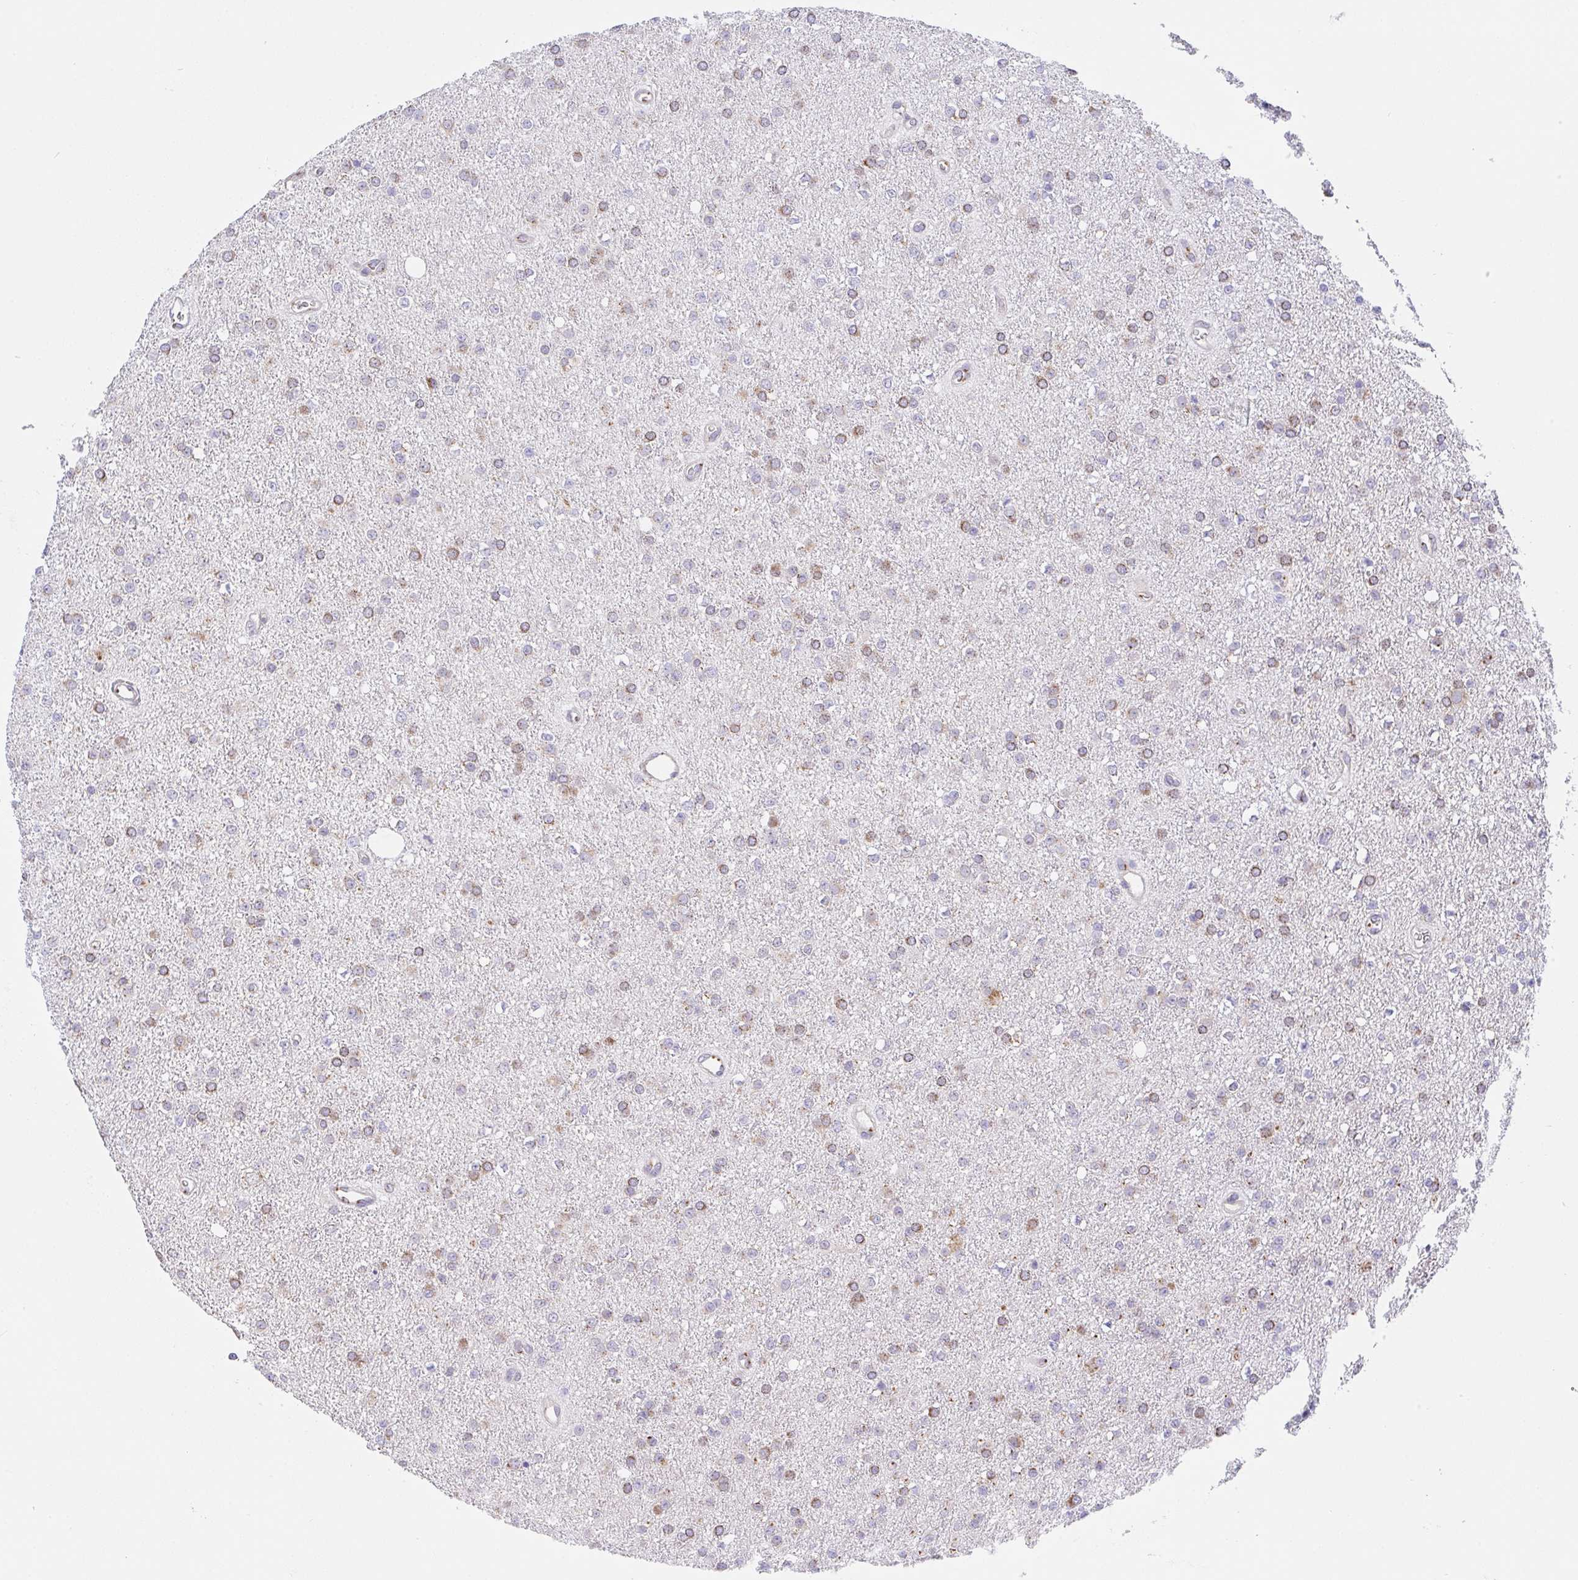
{"staining": {"intensity": "moderate", "quantity": "25%-75%", "location": "cytoplasmic/membranous"}, "tissue": "glioma", "cell_type": "Tumor cells", "image_type": "cancer", "snomed": [{"axis": "morphology", "description": "Glioma, malignant, Low grade"}, {"axis": "topography", "description": "Brain"}], "caption": "Glioma stained for a protein (brown) displays moderate cytoplasmic/membranous positive expression in about 25%-75% of tumor cells.", "gene": "PROSER3", "patient": {"sex": "female", "age": 34}}